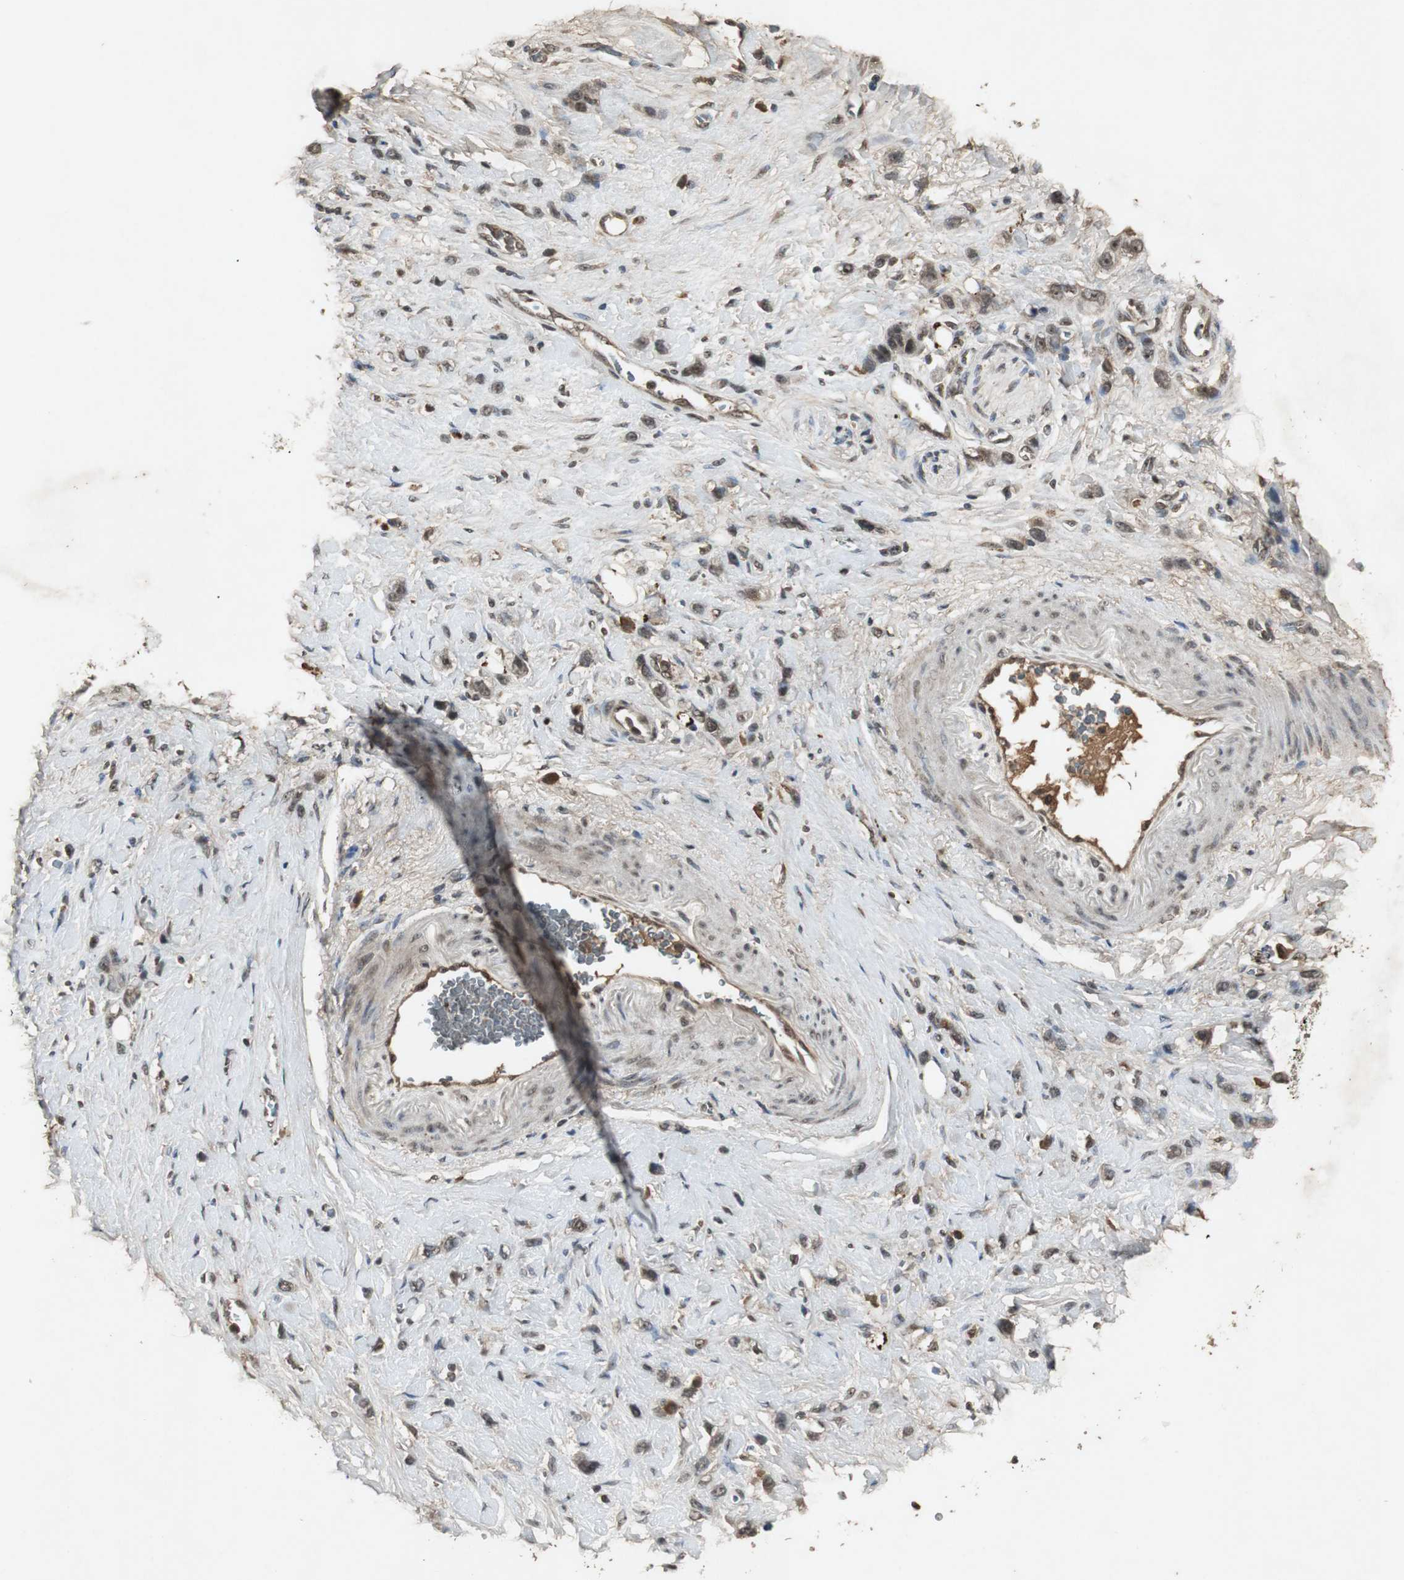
{"staining": {"intensity": "moderate", "quantity": ">75%", "location": "cytoplasmic/membranous,nuclear"}, "tissue": "stomach cancer", "cell_type": "Tumor cells", "image_type": "cancer", "snomed": [{"axis": "morphology", "description": "Normal tissue, NOS"}, {"axis": "morphology", "description": "Adenocarcinoma, NOS"}, {"axis": "morphology", "description": "Adenocarcinoma, High grade"}, {"axis": "topography", "description": "Stomach, upper"}, {"axis": "topography", "description": "Stomach"}], "caption": "Immunohistochemical staining of stomach cancer (high-grade adenocarcinoma) exhibits medium levels of moderate cytoplasmic/membranous and nuclear protein positivity in approximately >75% of tumor cells.", "gene": "EMX1", "patient": {"sex": "female", "age": 65}}